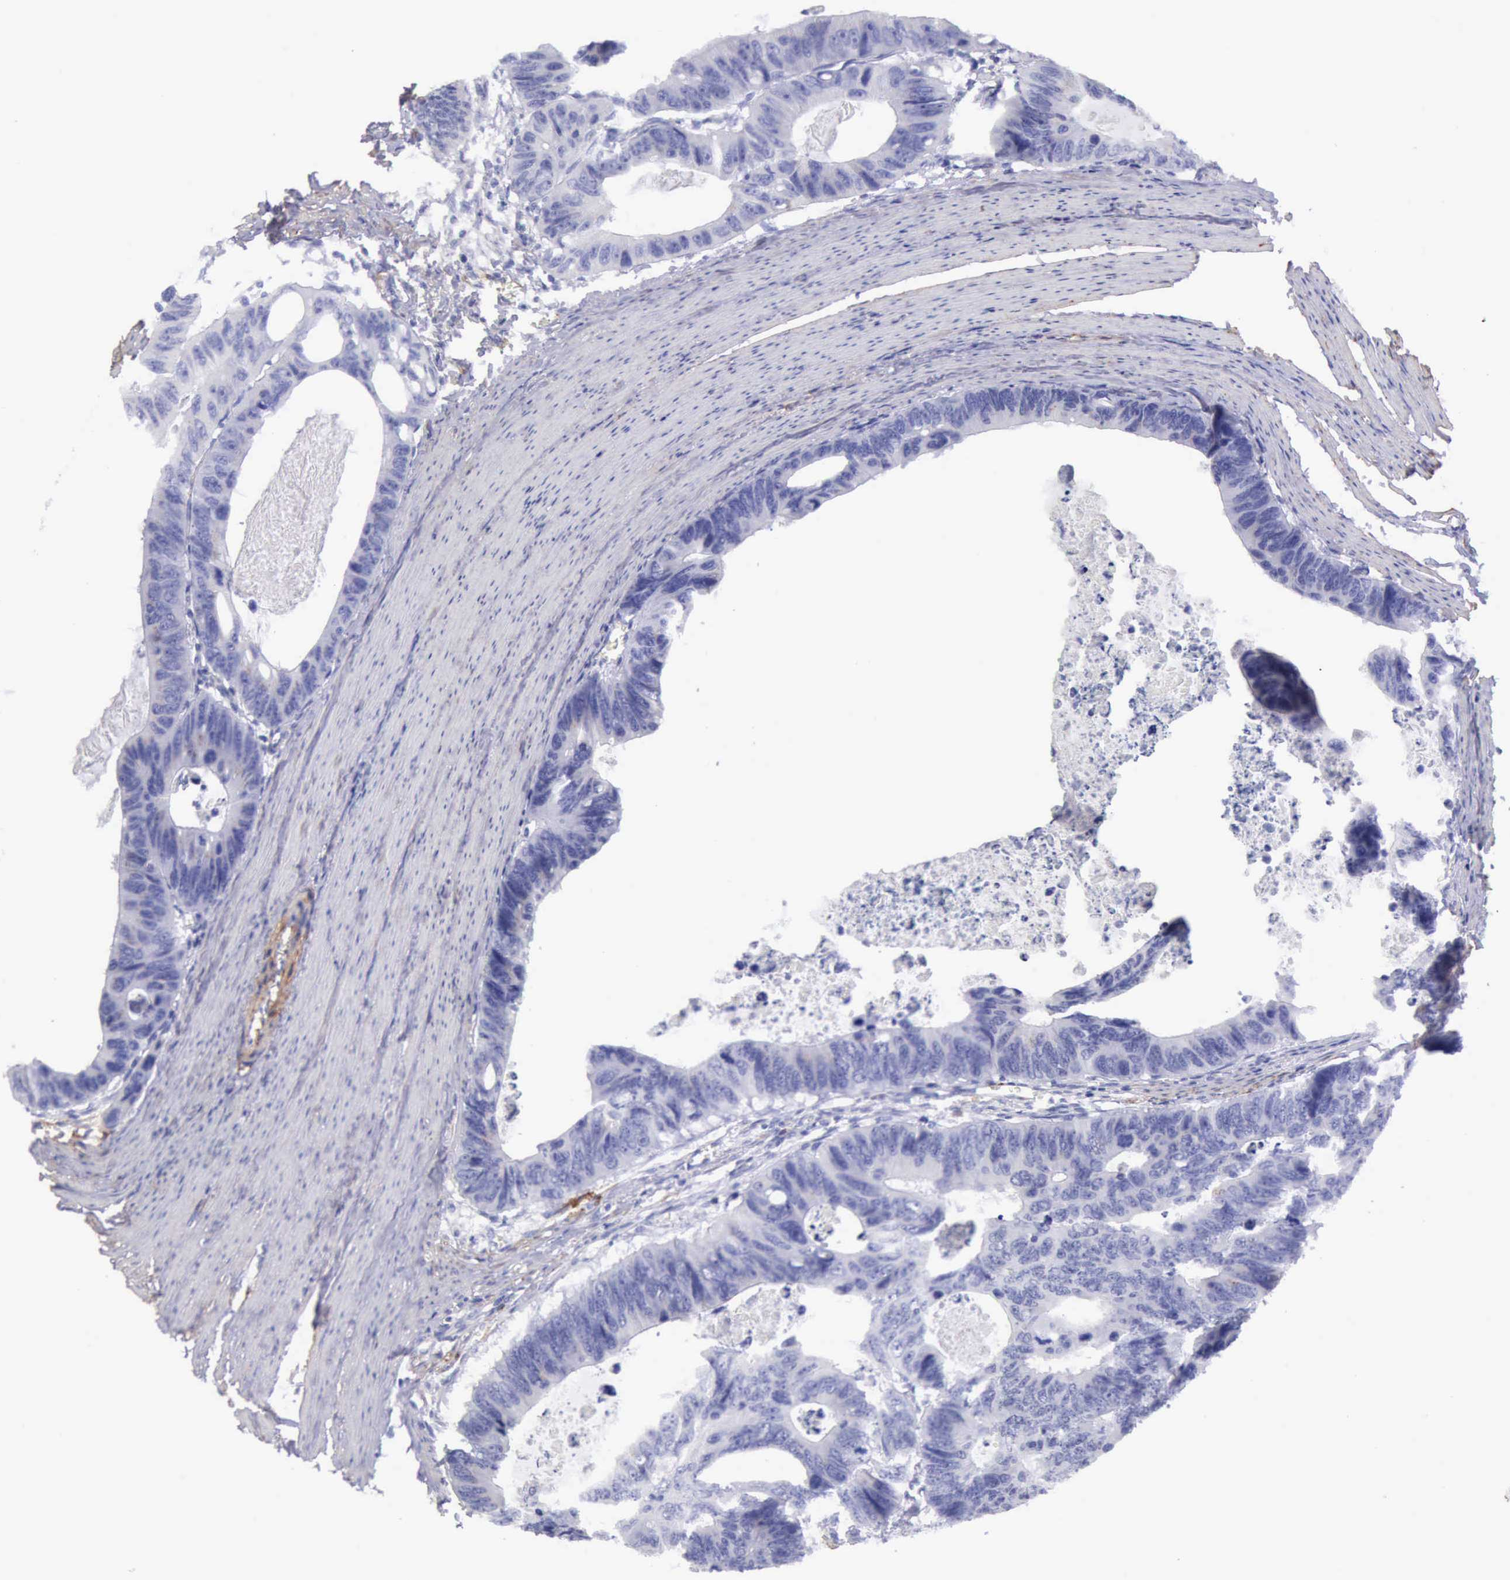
{"staining": {"intensity": "negative", "quantity": "none", "location": "none"}, "tissue": "colorectal cancer", "cell_type": "Tumor cells", "image_type": "cancer", "snomed": [{"axis": "morphology", "description": "Adenocarcinoma, NOS"}, {"axis": "topography", "description": "Colon"}], "caption": "The image demonstrates no staining of tumor cells in colorectal adenocarcinoma.", "gene": "AOC3", "patient": {"sex": "female", "age": 55}}